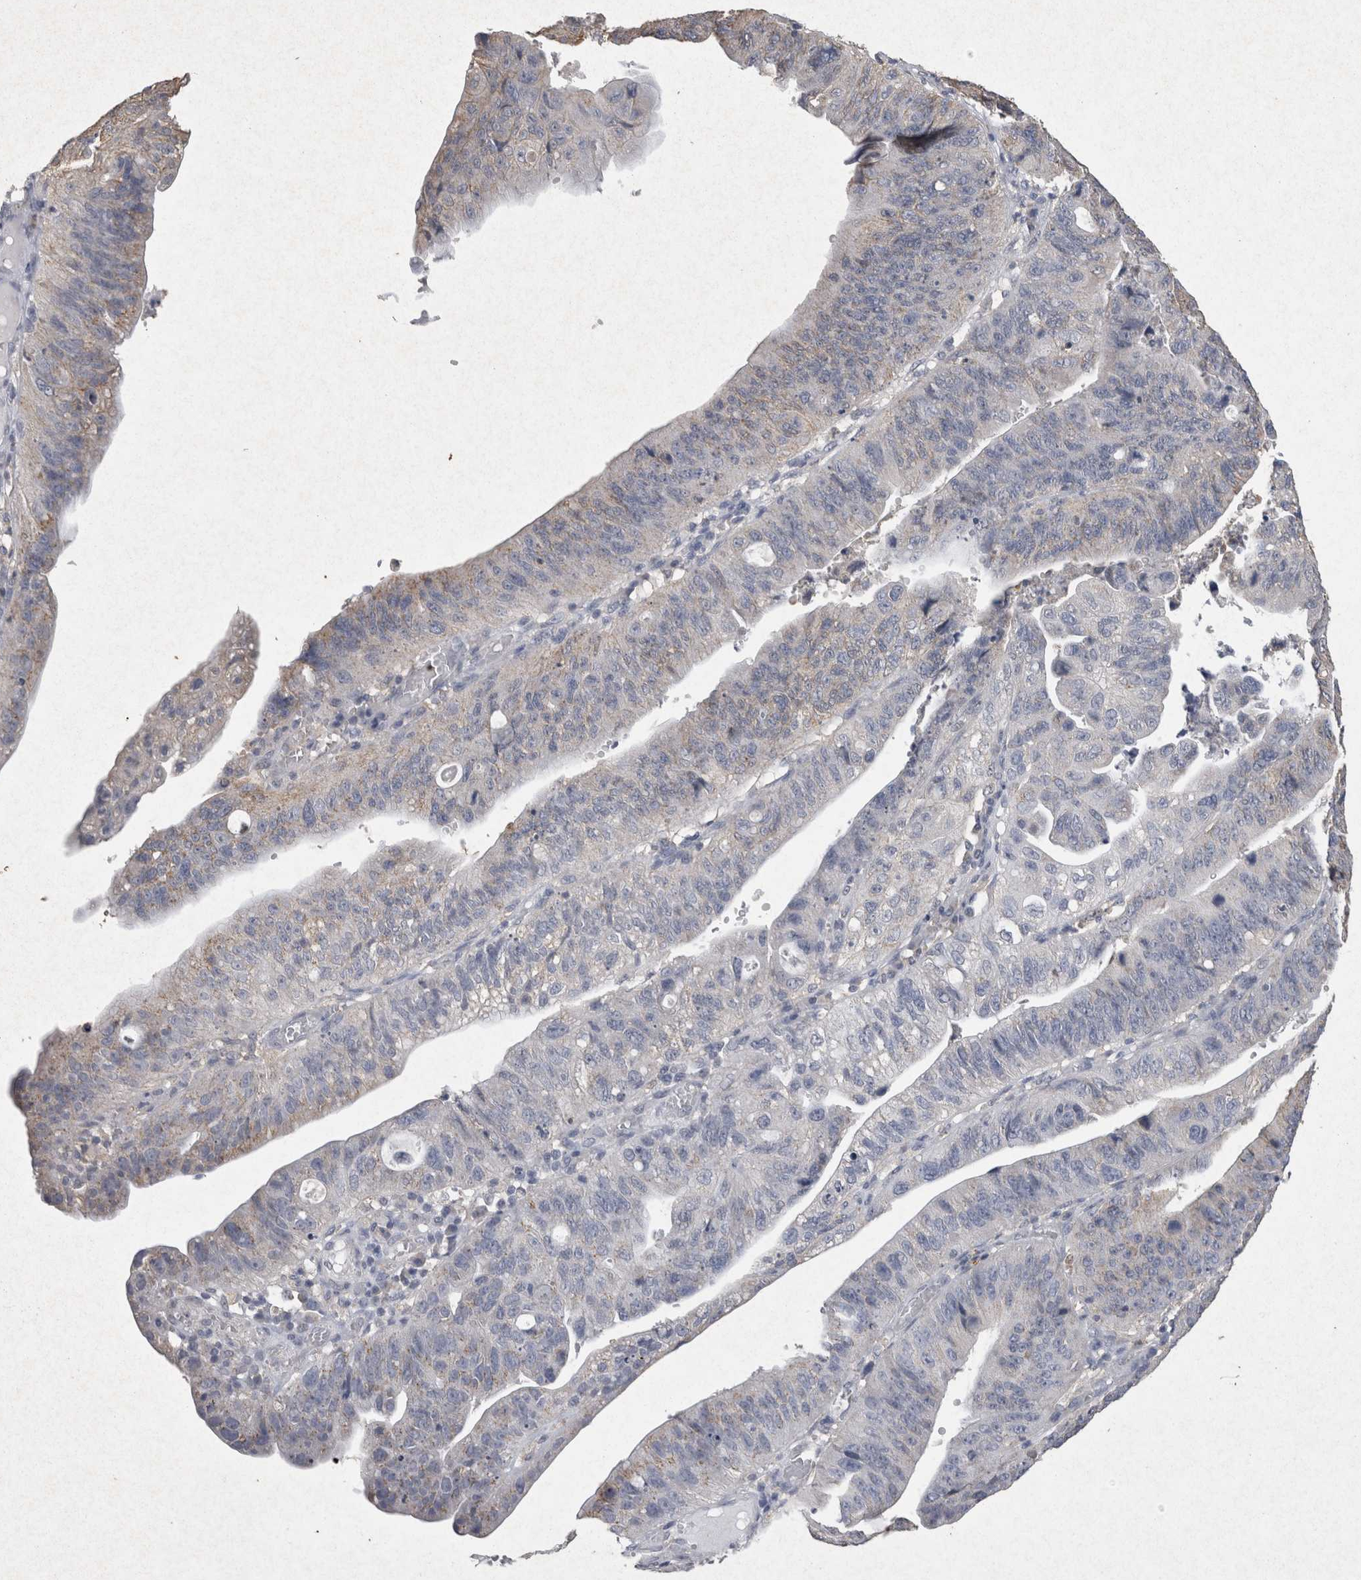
{"staining": {"intensity": "weak", "quantity": "<25%", "location": "cytoplasmic/membranous"}, "tissue": "stomach cancer", "cell_type": "Tumor cells", "image_type": "cancer", "snomed": [{"axis": "morphology", "description": "Adenocarcinoma, NOS"}, {"axis": "topography", "description": "Stomach"}], "caption": "Stomach cancer was stained to show a protein in brown. There is no significant expression in tumor cells.", "gene": "CNTFR", "patient": {"sex": "male", "age": 59}}